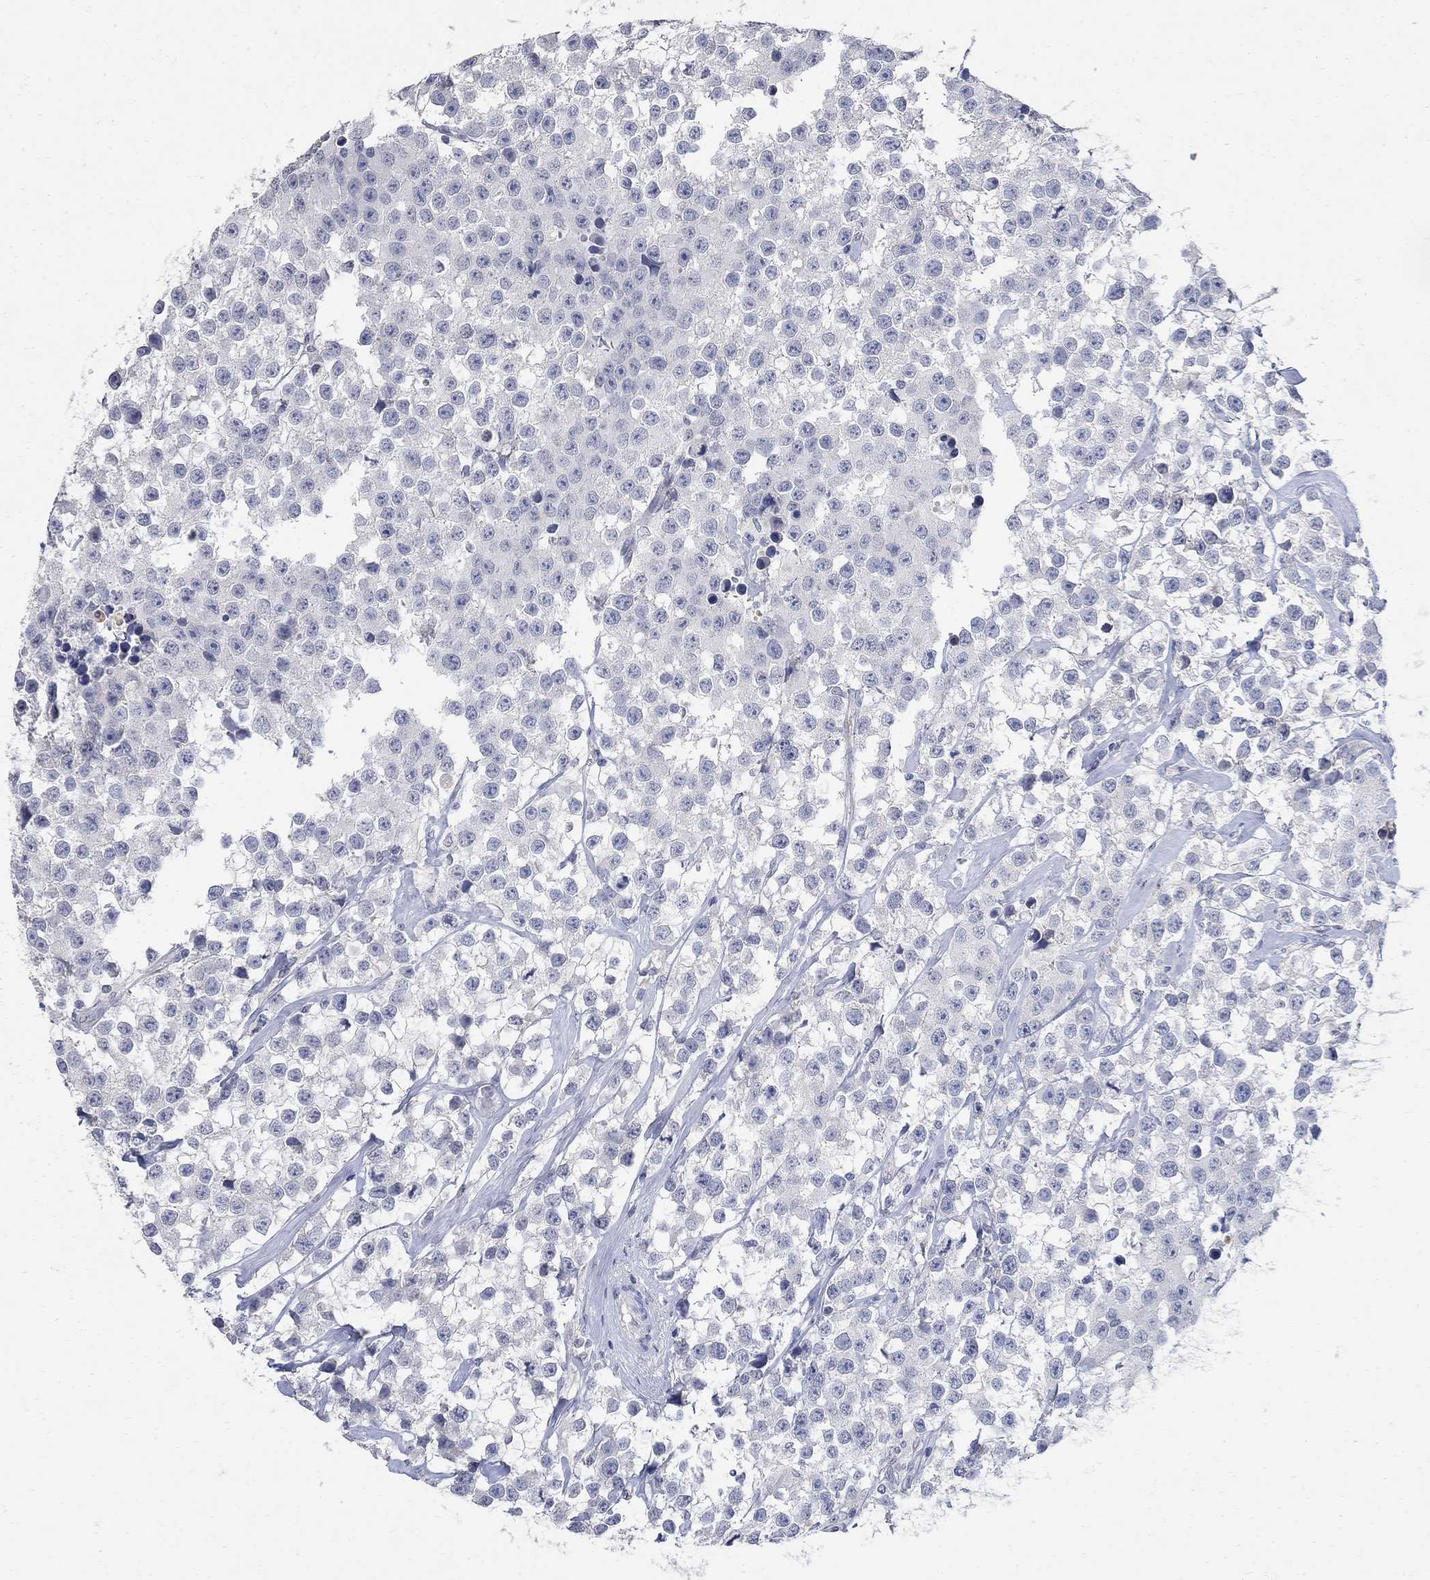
{"staining": {"intensity": "negative", "quantity": "none", "location": "none"}, "tissue": "testis cancer", "cell_type": "Tumor cells", "image_type": "cancer", "snomed": [{"axis": "morphology", "description": "Seminoma, NOS"}, {"axis": "topography", "description": "Testis"}], "caption": "Tumor cells are negative for brown protein staining in testis cancer (seminoma).", "gene": "TMEM169", "patient": {"sex": "male", "age": 59}}